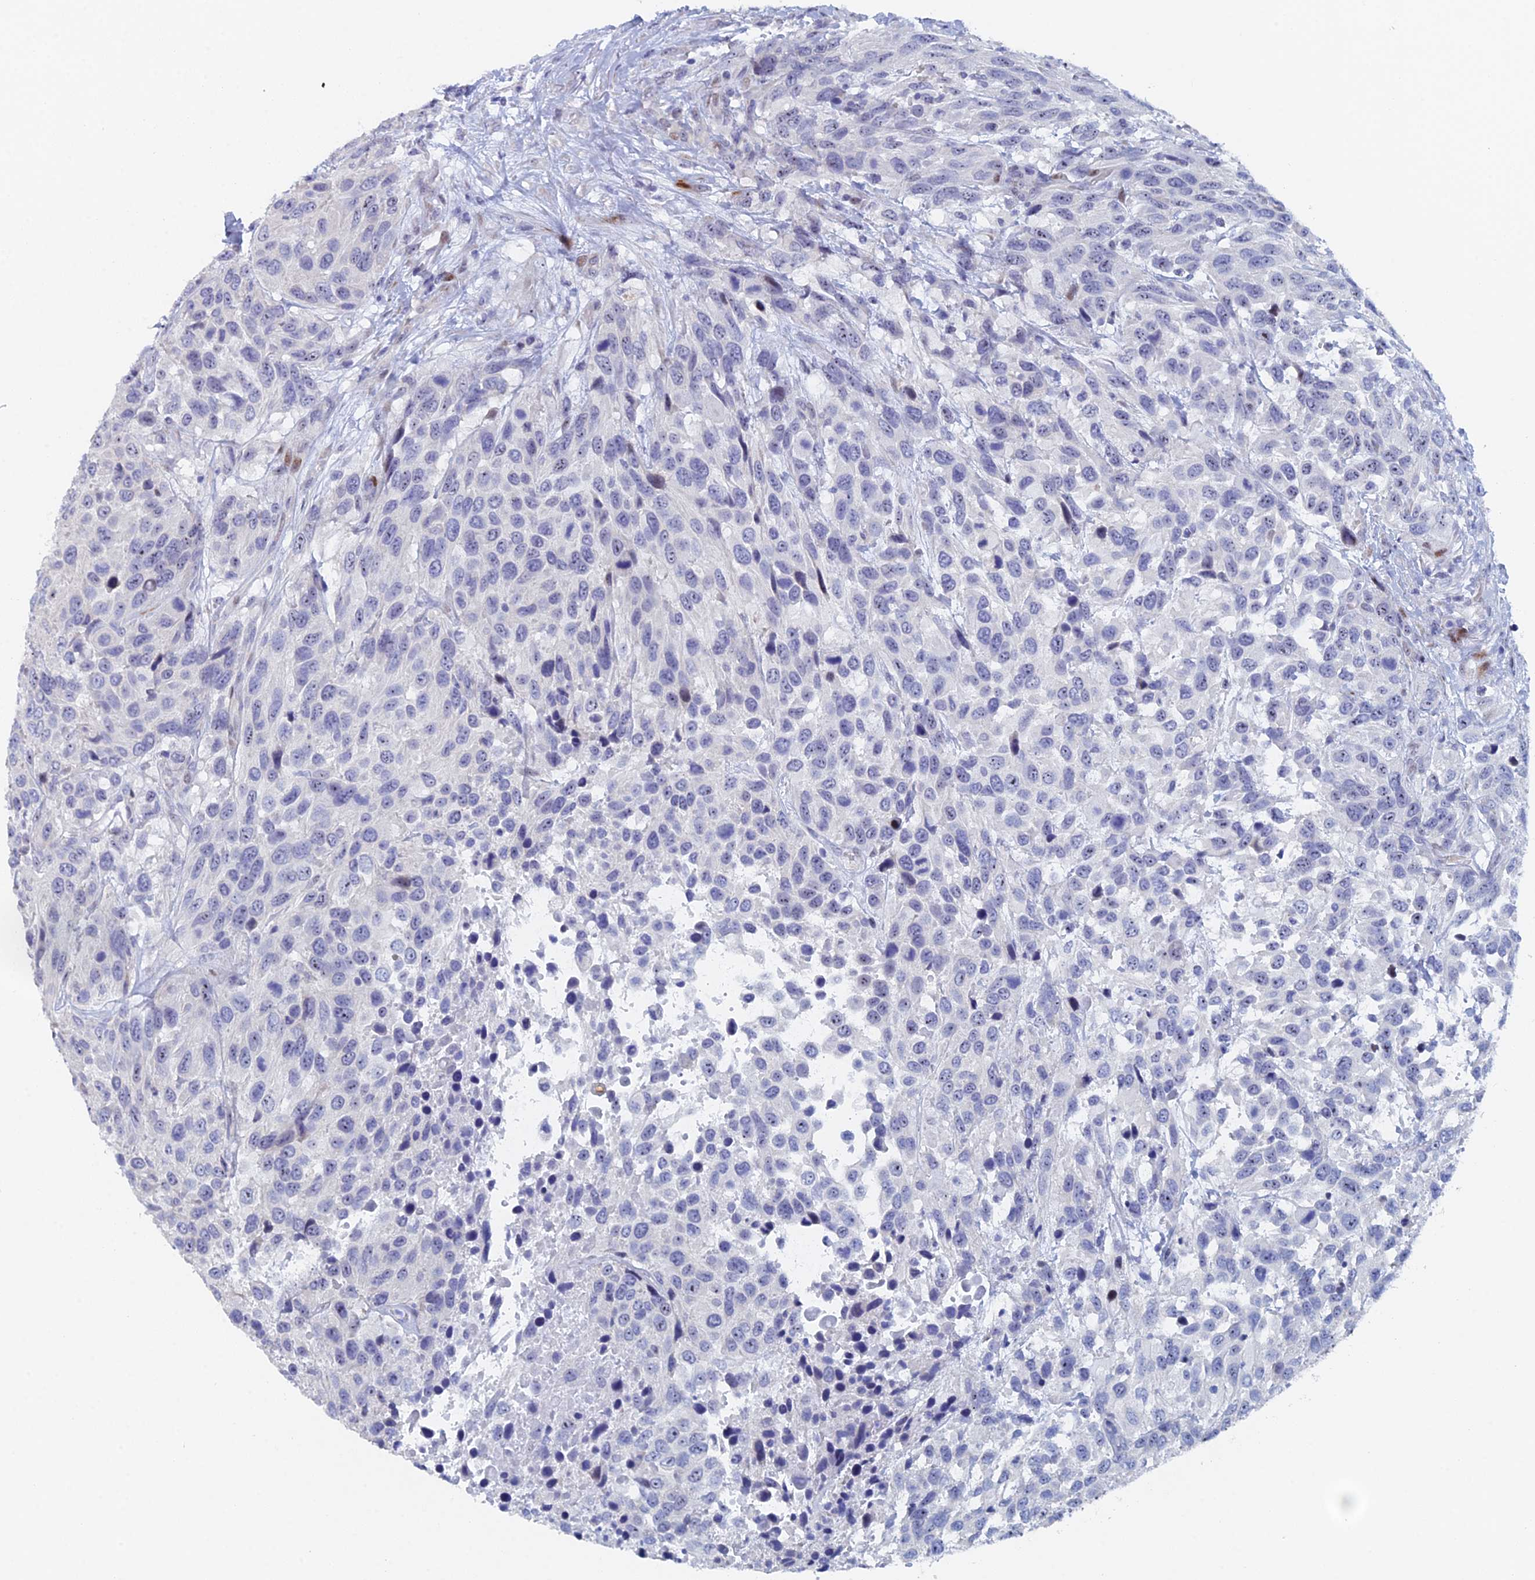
{"staining": {"intensity": "negative", "quantity": "none", "location": "none"}, "tissue": "urothelial cancer", "cell_type": "Tumor cells", "image_type": "cancer", "snomed": [{"axis": "morphology", "description": "Urothelial carcinoma, High grade"}, {"axis": "topography", "description": "Urinary bladder"}], "caption": "Urothelial cancer was stained to show a protein in brown. There is no significant expression in tumor cells.", "gene": "DRGX", "patient": {"sex": "female", "age": 70}}